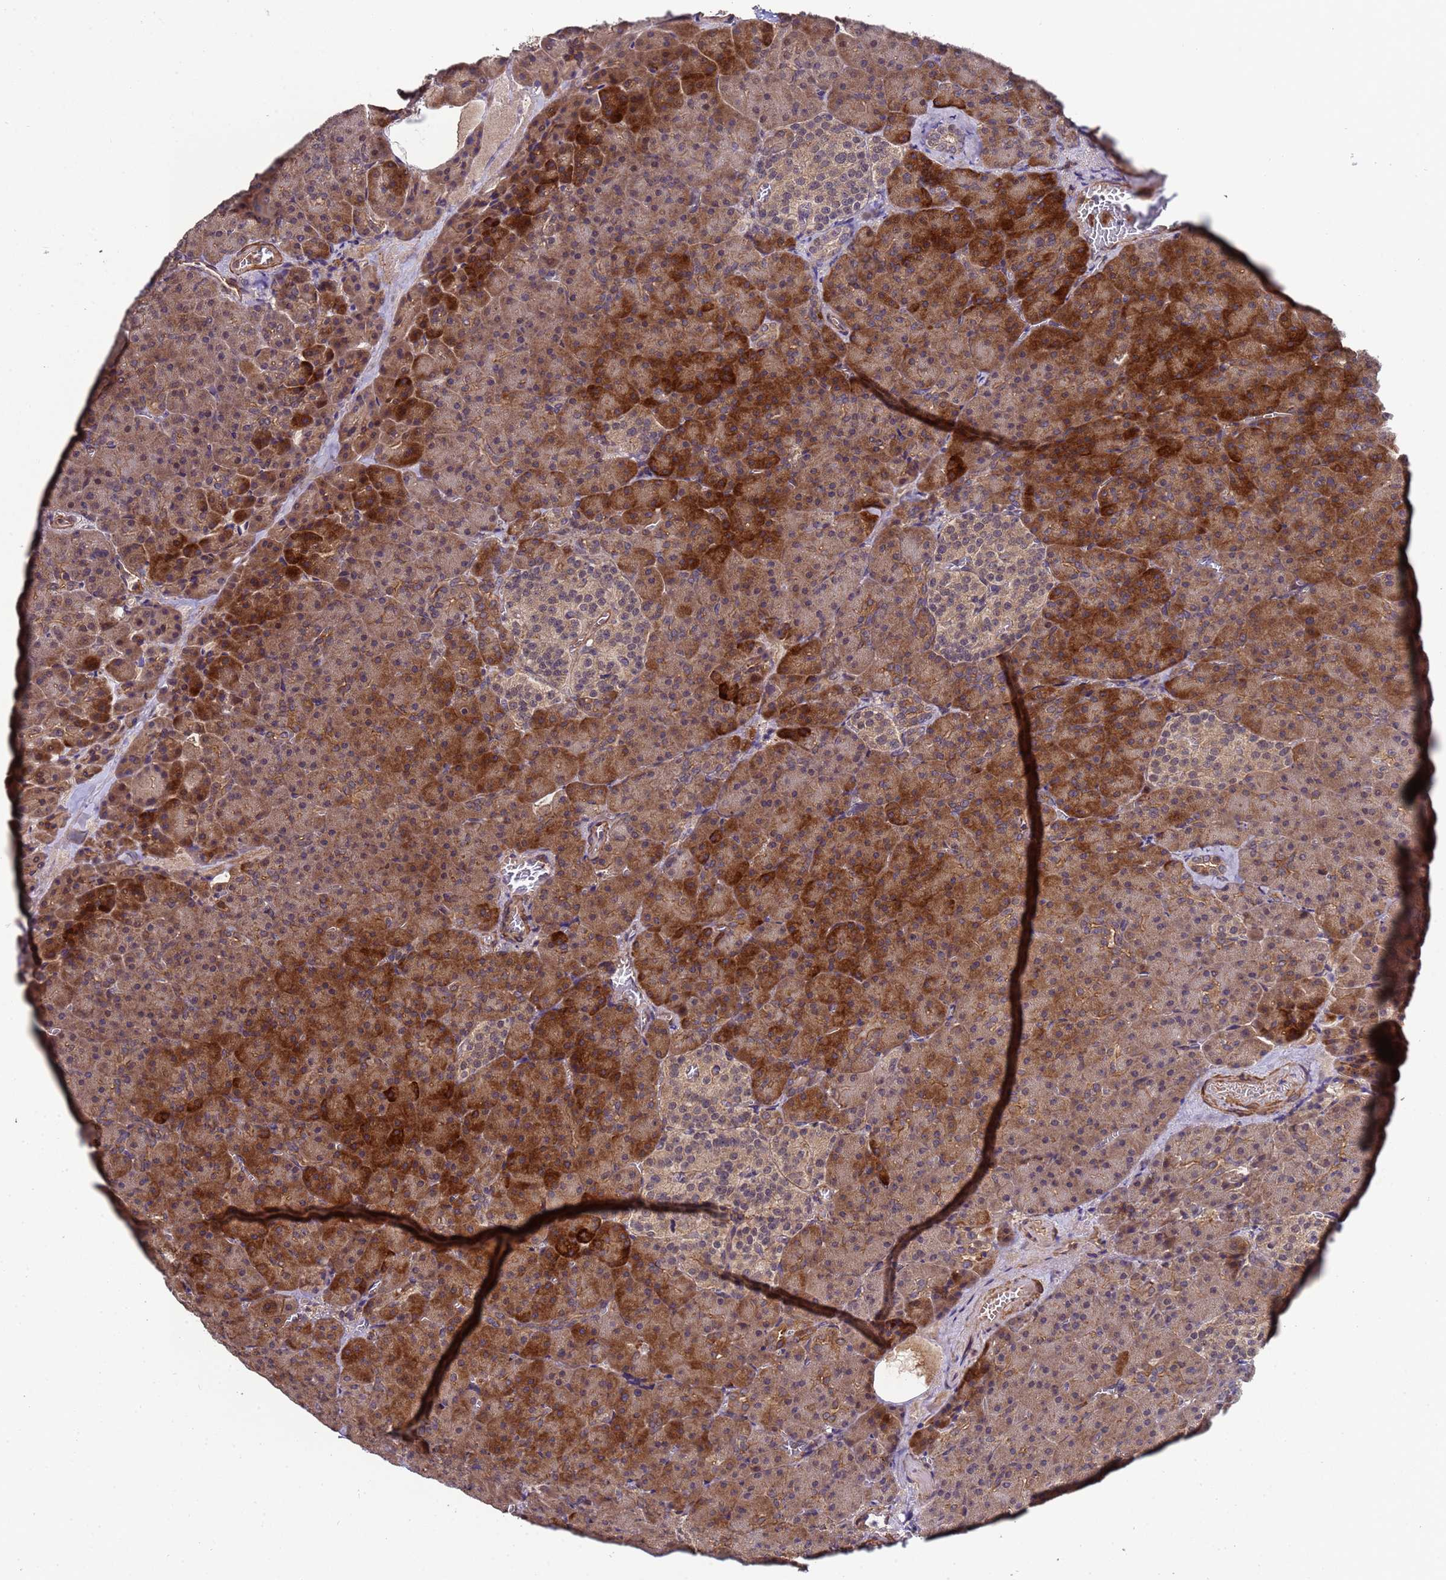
{"staining": {"intensity": "strong", "quantity": "25%-75%", "location": "cytoplasmic/membranous,nuclear"}, "tissue": "pancreas", "cell_type": "Exocrine glandular cells", "image_type": "normal", "snomed": [{"axis": "morphology", "description": "Normal tissue, NOS"}, {"axis": "topography", "description": "Pancreas"}], "caption": "IHC staining of benign pancreas, which demonstrates high levels of strong cytoplasmic/membranous,nuclear staining in about 25%-75% of exocrine glandular cells indicating strong cytoplasmic/membranous,nuclear protein positivity. The staining was performed using DAB (brown) for protein detection and nuclei were counterstained in hematoxylin (blue).", "gene": "GSTCD", "patient": {"sex": "female", "age": 74}}